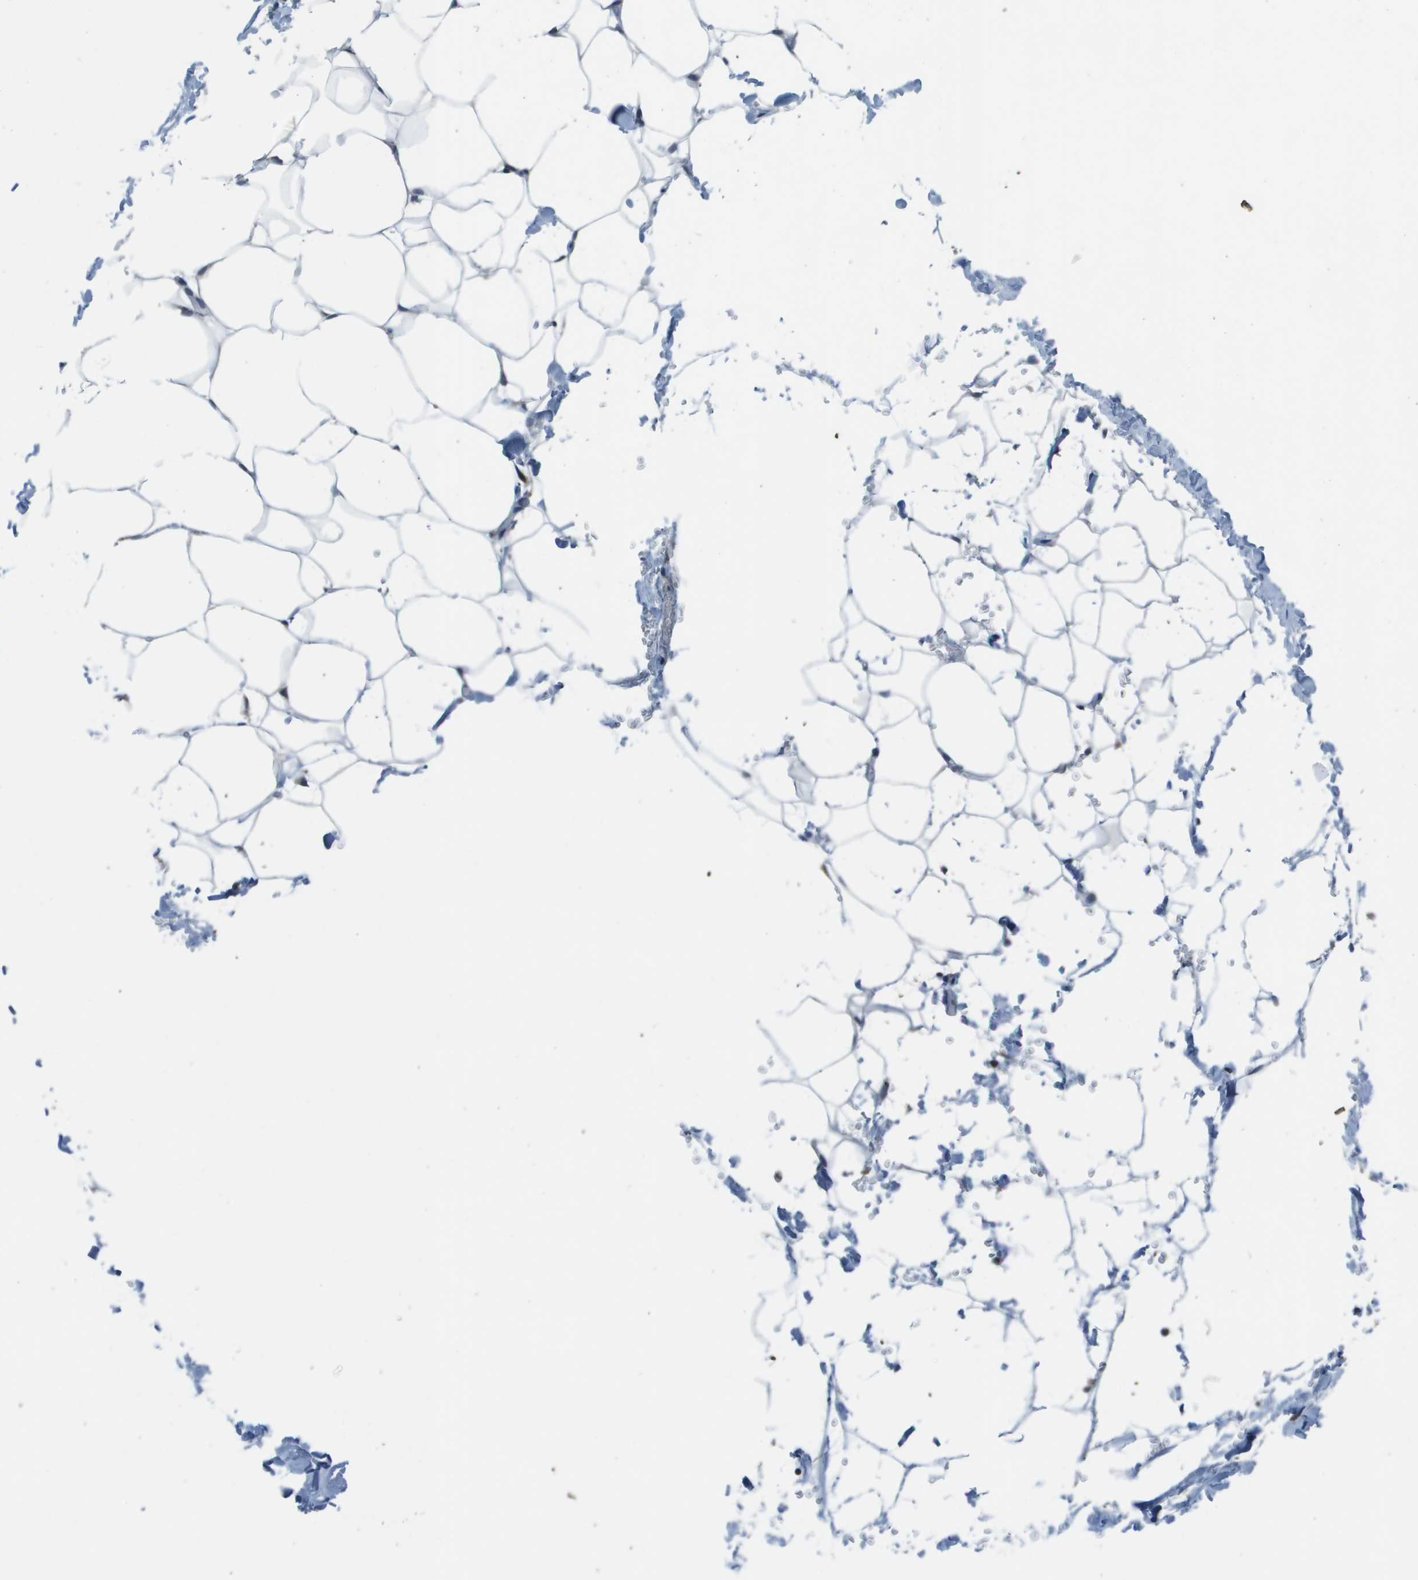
{"staining": {"intensity": "negative", "quantity": "none", "location": "none"}, "tissue": "adipose tissue", "cell_type": "Adipocytes", "image_type": "normal", "snomed": [{"axis": "morphology", "description": "Normal tissue, NOS"}, {"axis": "topography", "description": "Breast"}, {"axis": "topography", "description": "Adipose tissue"}], "caption": "IHC photomicrograph of benign human adipose tissue stained for a protein (brown), which reveals no expression in adipocytes.", "gene": "PPFIA1", "patient": {"sex": "female", "age": 25}}